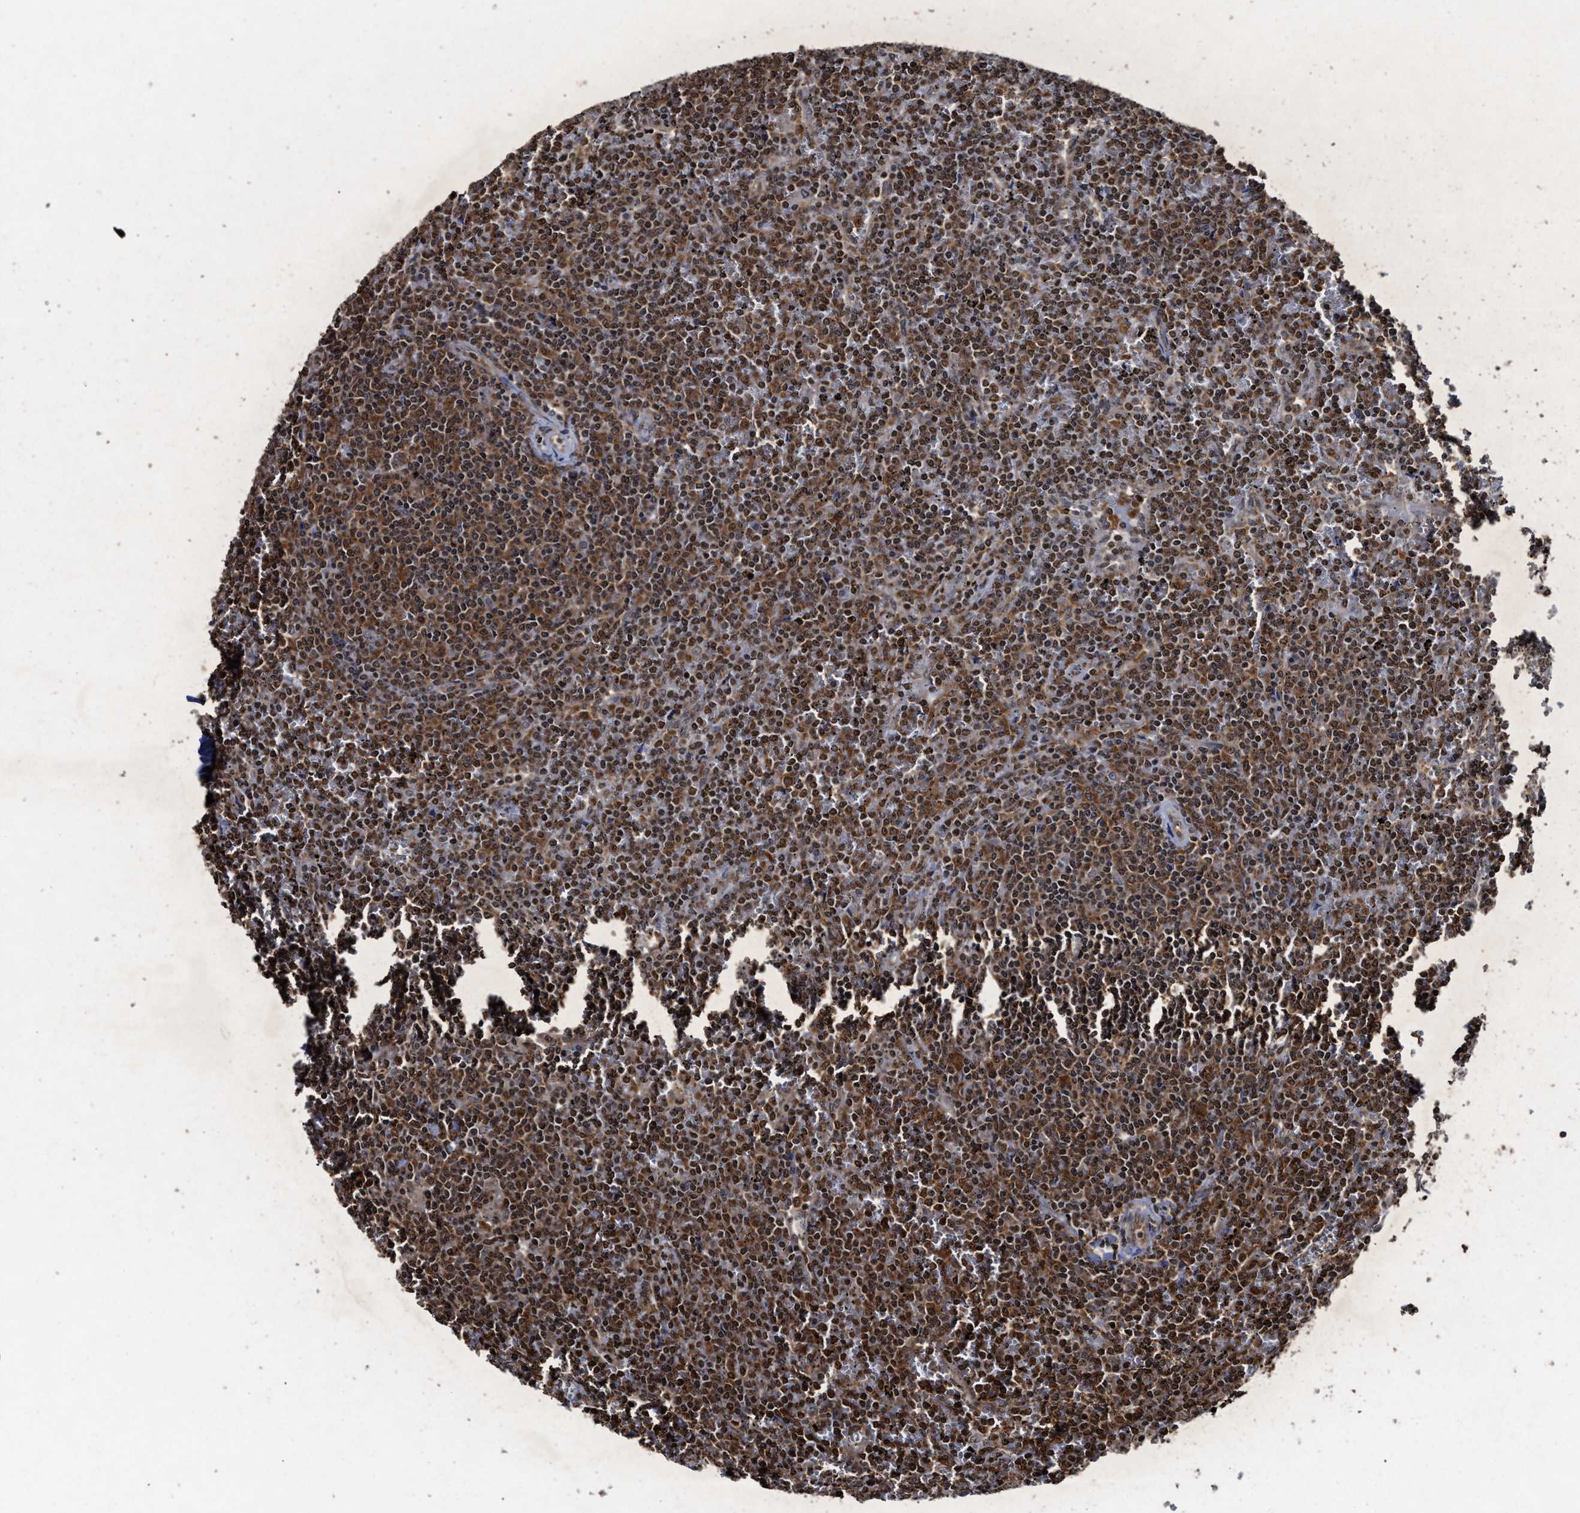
{"staining": {"intensity": "strong", "quantity": ">75%", "location": "cytoplasmic/membranous,nuclear"}, "tissue": "lymphoma", "cell_type": "Tumor cells", "image_type": "cancer", "snomed": [{"axis": "morphology", "description": "Malignant lymphoma, non-Hodgkin's type, Low grade"}, {"axis": "topography", "description": "Spleen"}], "caption": "High-power microscopy captured an IHC photomicrograph of lymphoma, revealing strong cytoplasmic/membranous and nuclear expression in about >75% of tumor cells.", "gene": "ALYREF", "patient": {"sex": "female", "age": 19}}